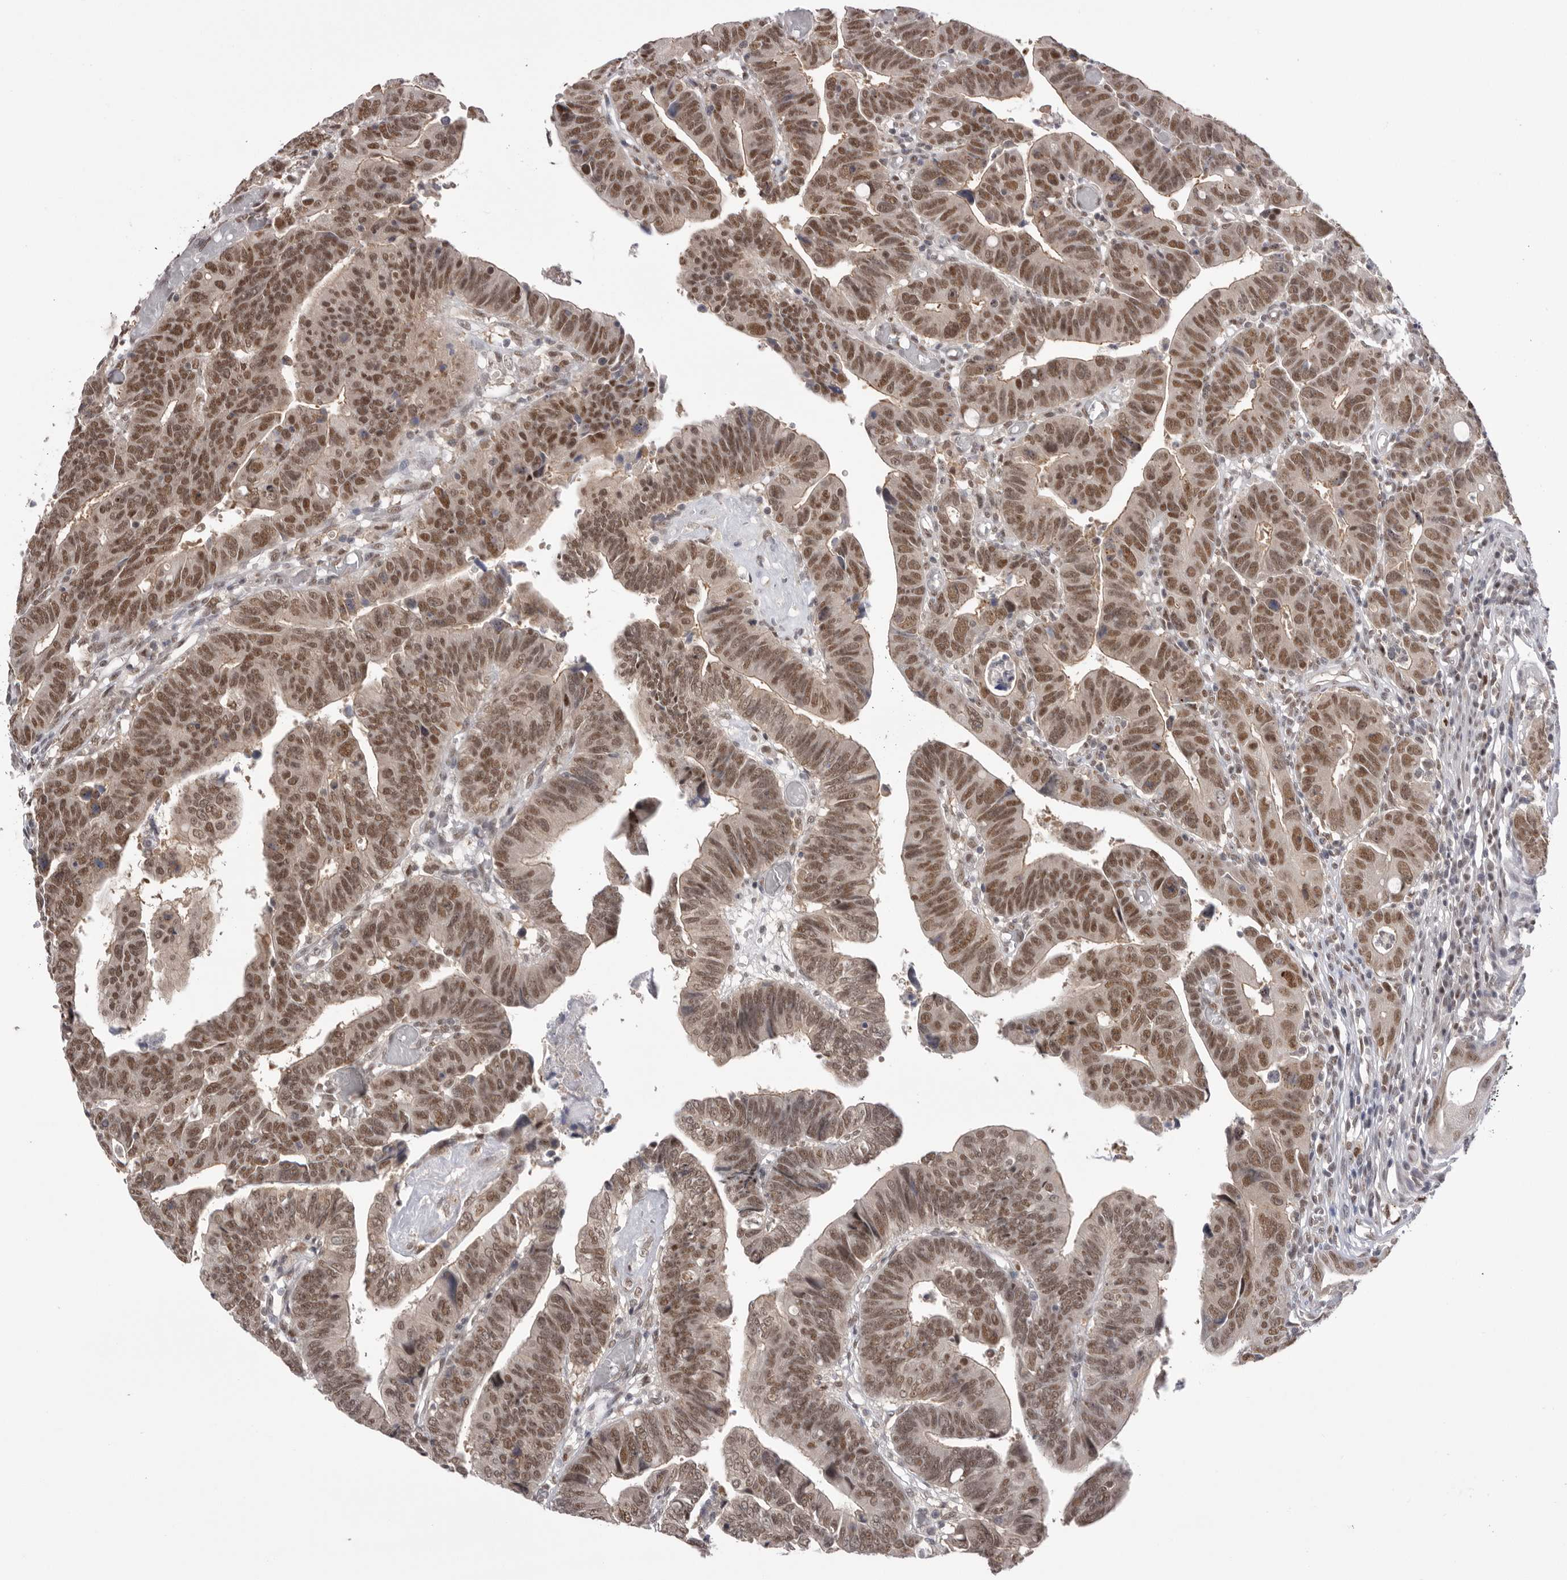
{"staining": {"intensity": "moderate", "quantity": ">75%", "location": "nuclear"}, "tissue": "colorectal cancer", "cell_type": "Tumor cells", "image_type": "cancer", "snomed": [{"axis": "morphology", "description": "Adenocarcinoma, NOS"}, {"axis": "topography", "description": "Rectum"}], "caption": "This is an image of immunohistochemistry staining of colorectal cancer (adenocarcinoma), which shows moderate expression in the nuclear of tumor cells.", "gene": "BCLAF3", "patient": {"sex": "female", "age": 65}}